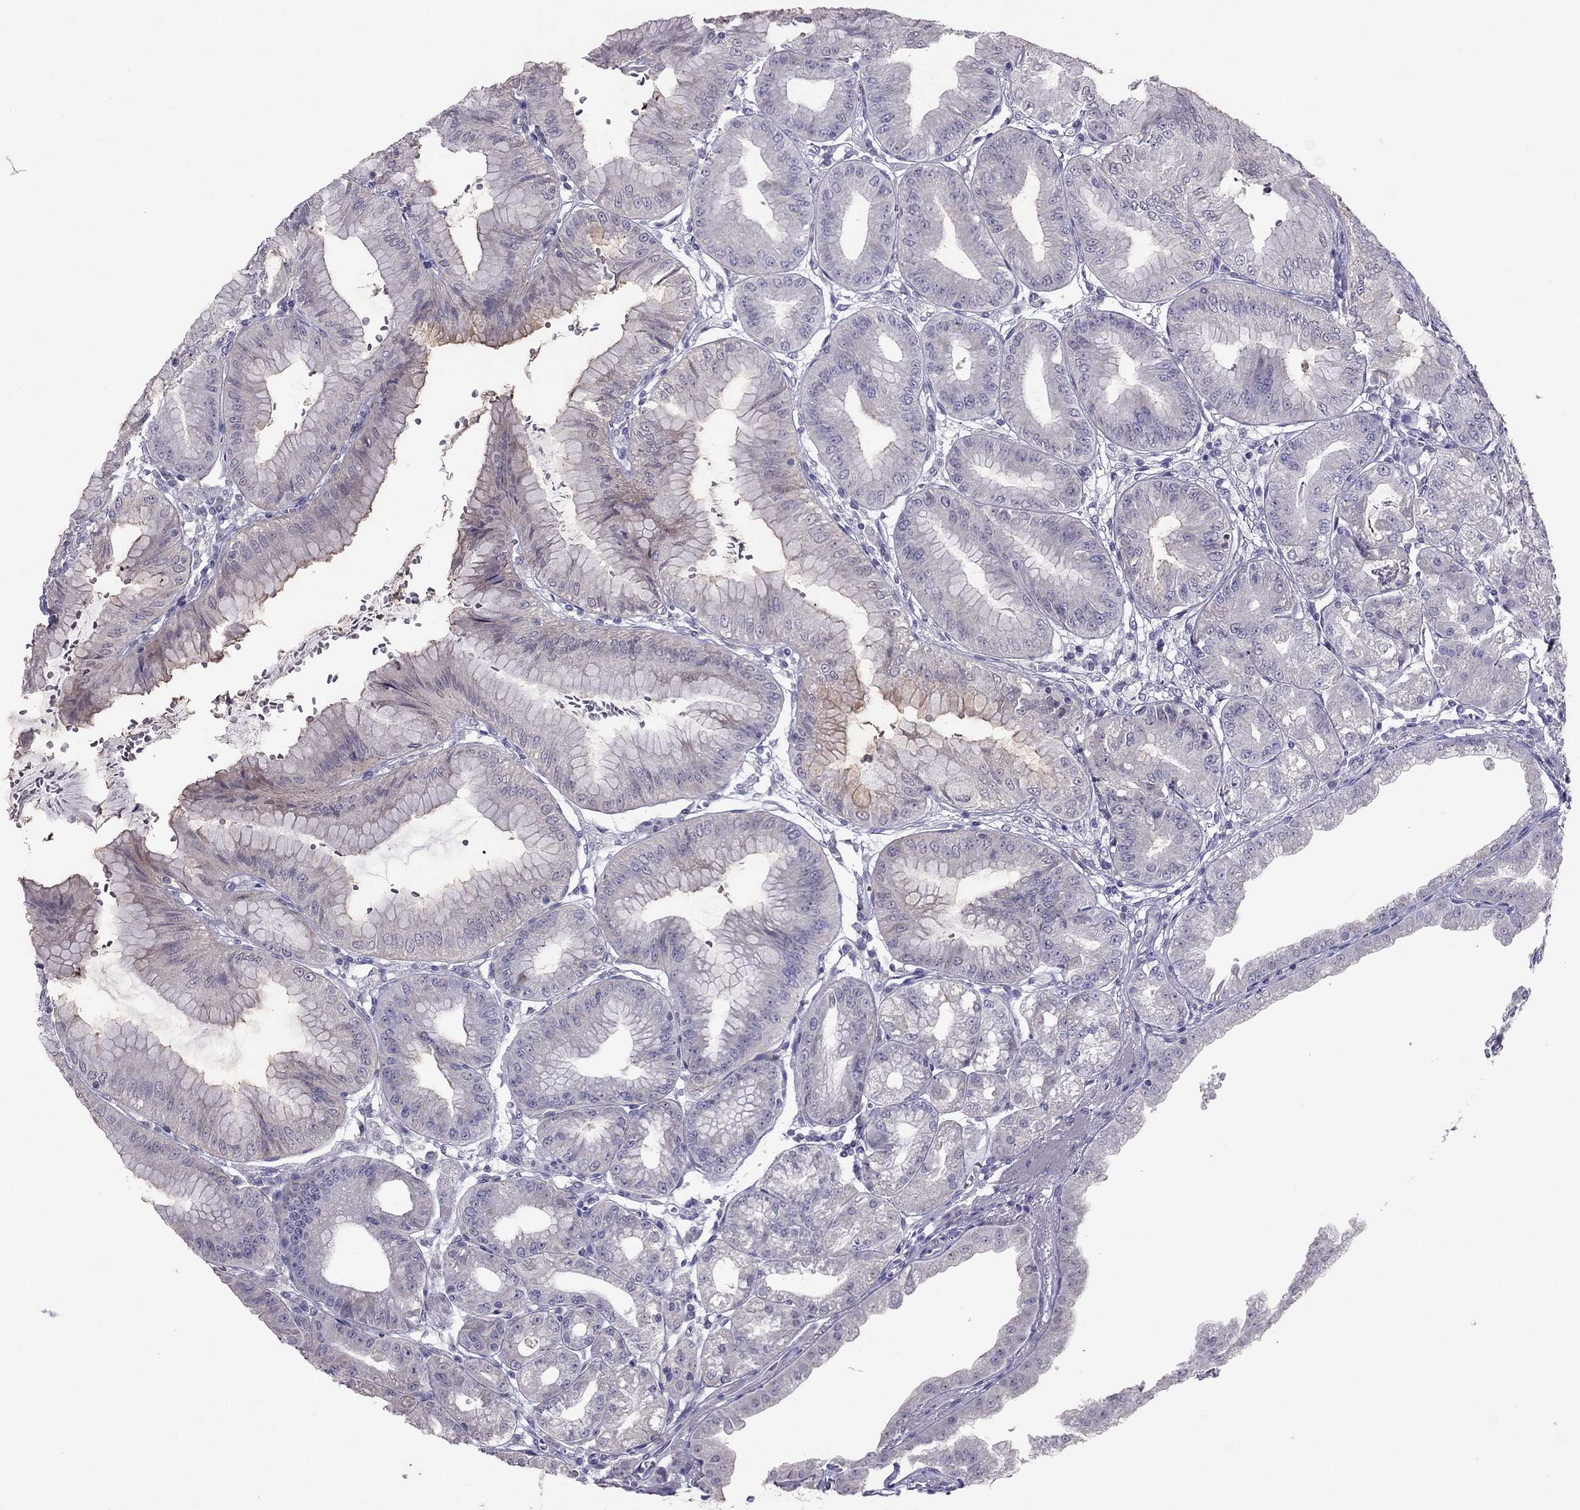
{"staining": {"intensity": "weak", "quantity": "<25%", "location": "cytoplasmic/membranous"}, "tissue": "stomach", "cell_type": "Glandular cells", "image_type": "normal", "snomed": [{"axis": "morphology", "description": "Normal tissue, NOS"}, {"axis": "topography", "description": "Stomach"}], "caption": "High magnification brightfield microscopy of benign stomach stained with DAB (brown) and counterstained with hematoxylin (blue): glandular cells show no significant positivity. (Brightfield microscopy of DAB immunohistochemistry (IHC) at high magnification).", "gene": "RGS8", "patient": {"sex": "male", "age": 71}}